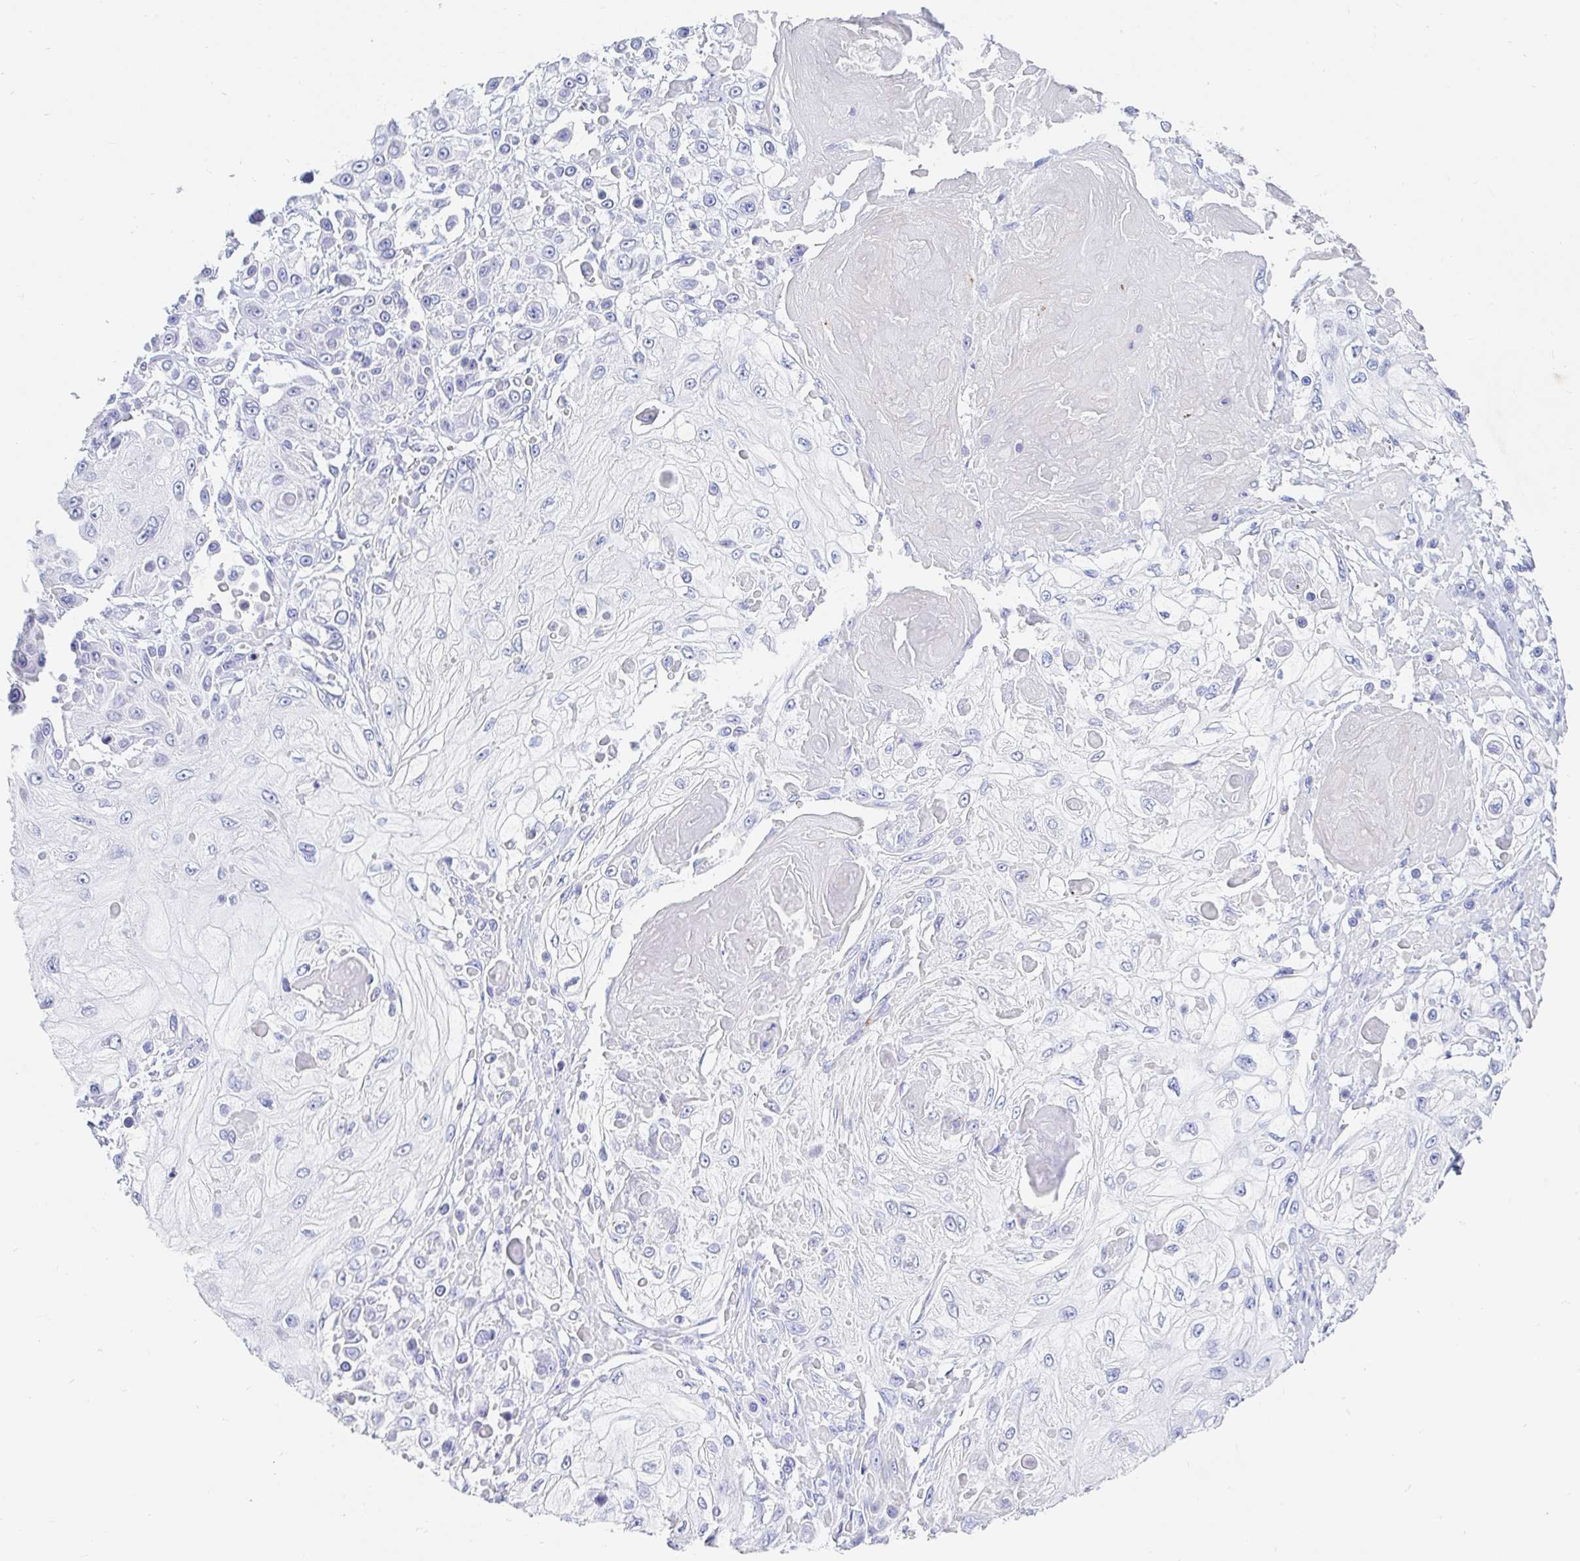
{"staining": {"intensity": "negative", "quantity": "none", "location": "none"}, "tissue": "skin cancer", "cell_type": "Tumor cells", "image_type": "cancer", "snomed": [{"axis": "morphology", "description": "Squamous cell carcinoma, NOS"}, {"axis": "topography", "description": "Skin"}], "caption": "This is an IHC micrograph of squamous cell carcinoma (skin). There is no expression in tumor cells.", "gene": "NR2E1", "patient": {"sex": "male", "age": 67}}